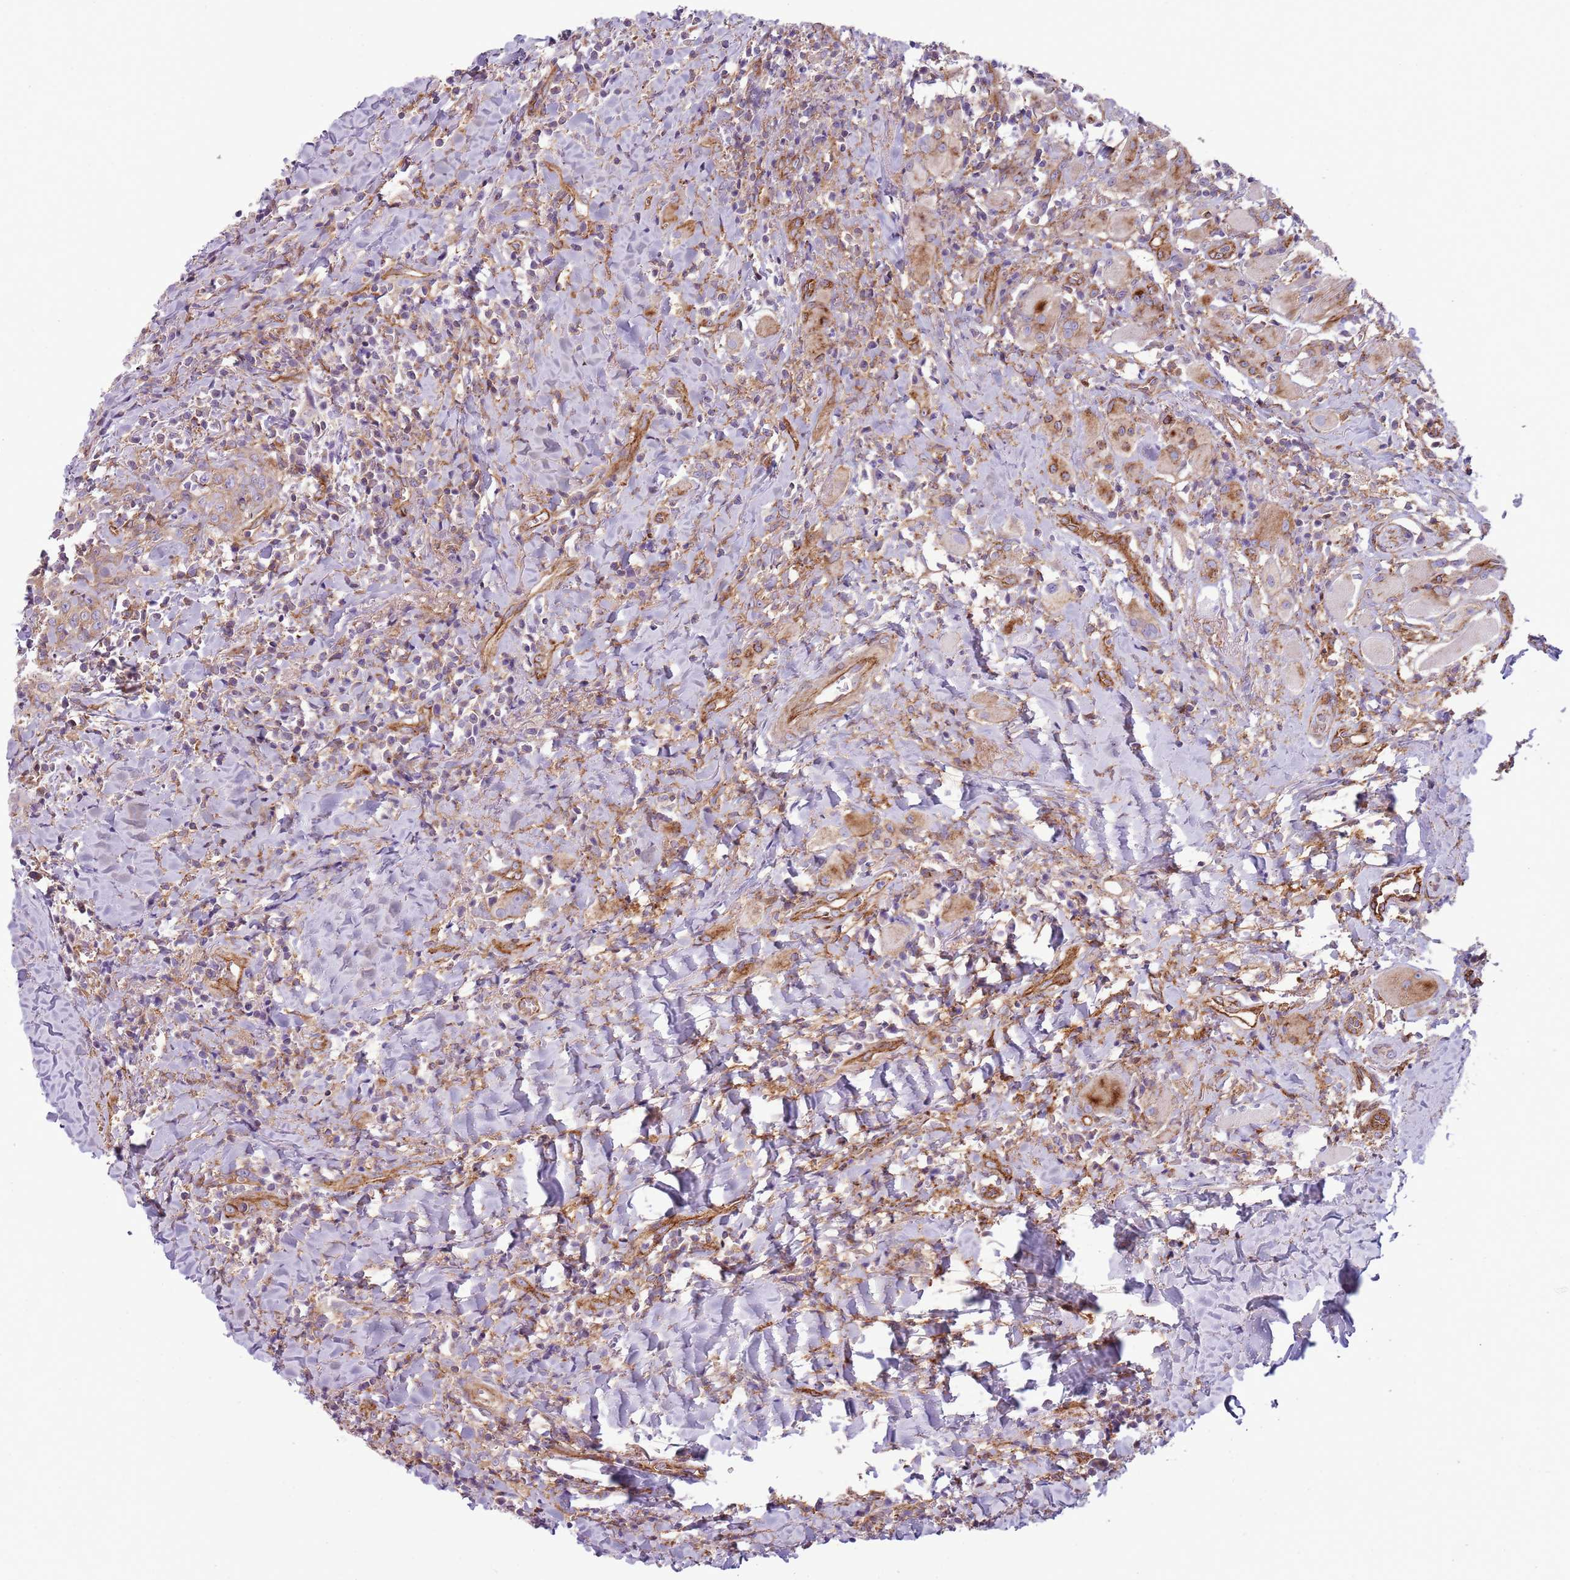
{"staining": {"intensity": "moderate", "quantity": "<25%", "location": "cytoplasmic/membranous"}, "tissue": "head and neck cancer", "cell_type": "Tumor cells", "image_type": "cancer", "snomed": [{"axis": "morphology", "description": "Squamous cell carcinoma, NOS"}, {"axis": "topography", "description": "Head-Neck"}], "caption": "Immunohistochemical staining of squamous cell carcinoma (head and neck) exhibits low levels of moderate cytoplasmic/membranous protein positivity in about <25% of tumor cells. (DAB IHC with brightfield microscopy, high magnification).", "gene": "SNX1", "patient": {"sex": "female", "age": 70}}